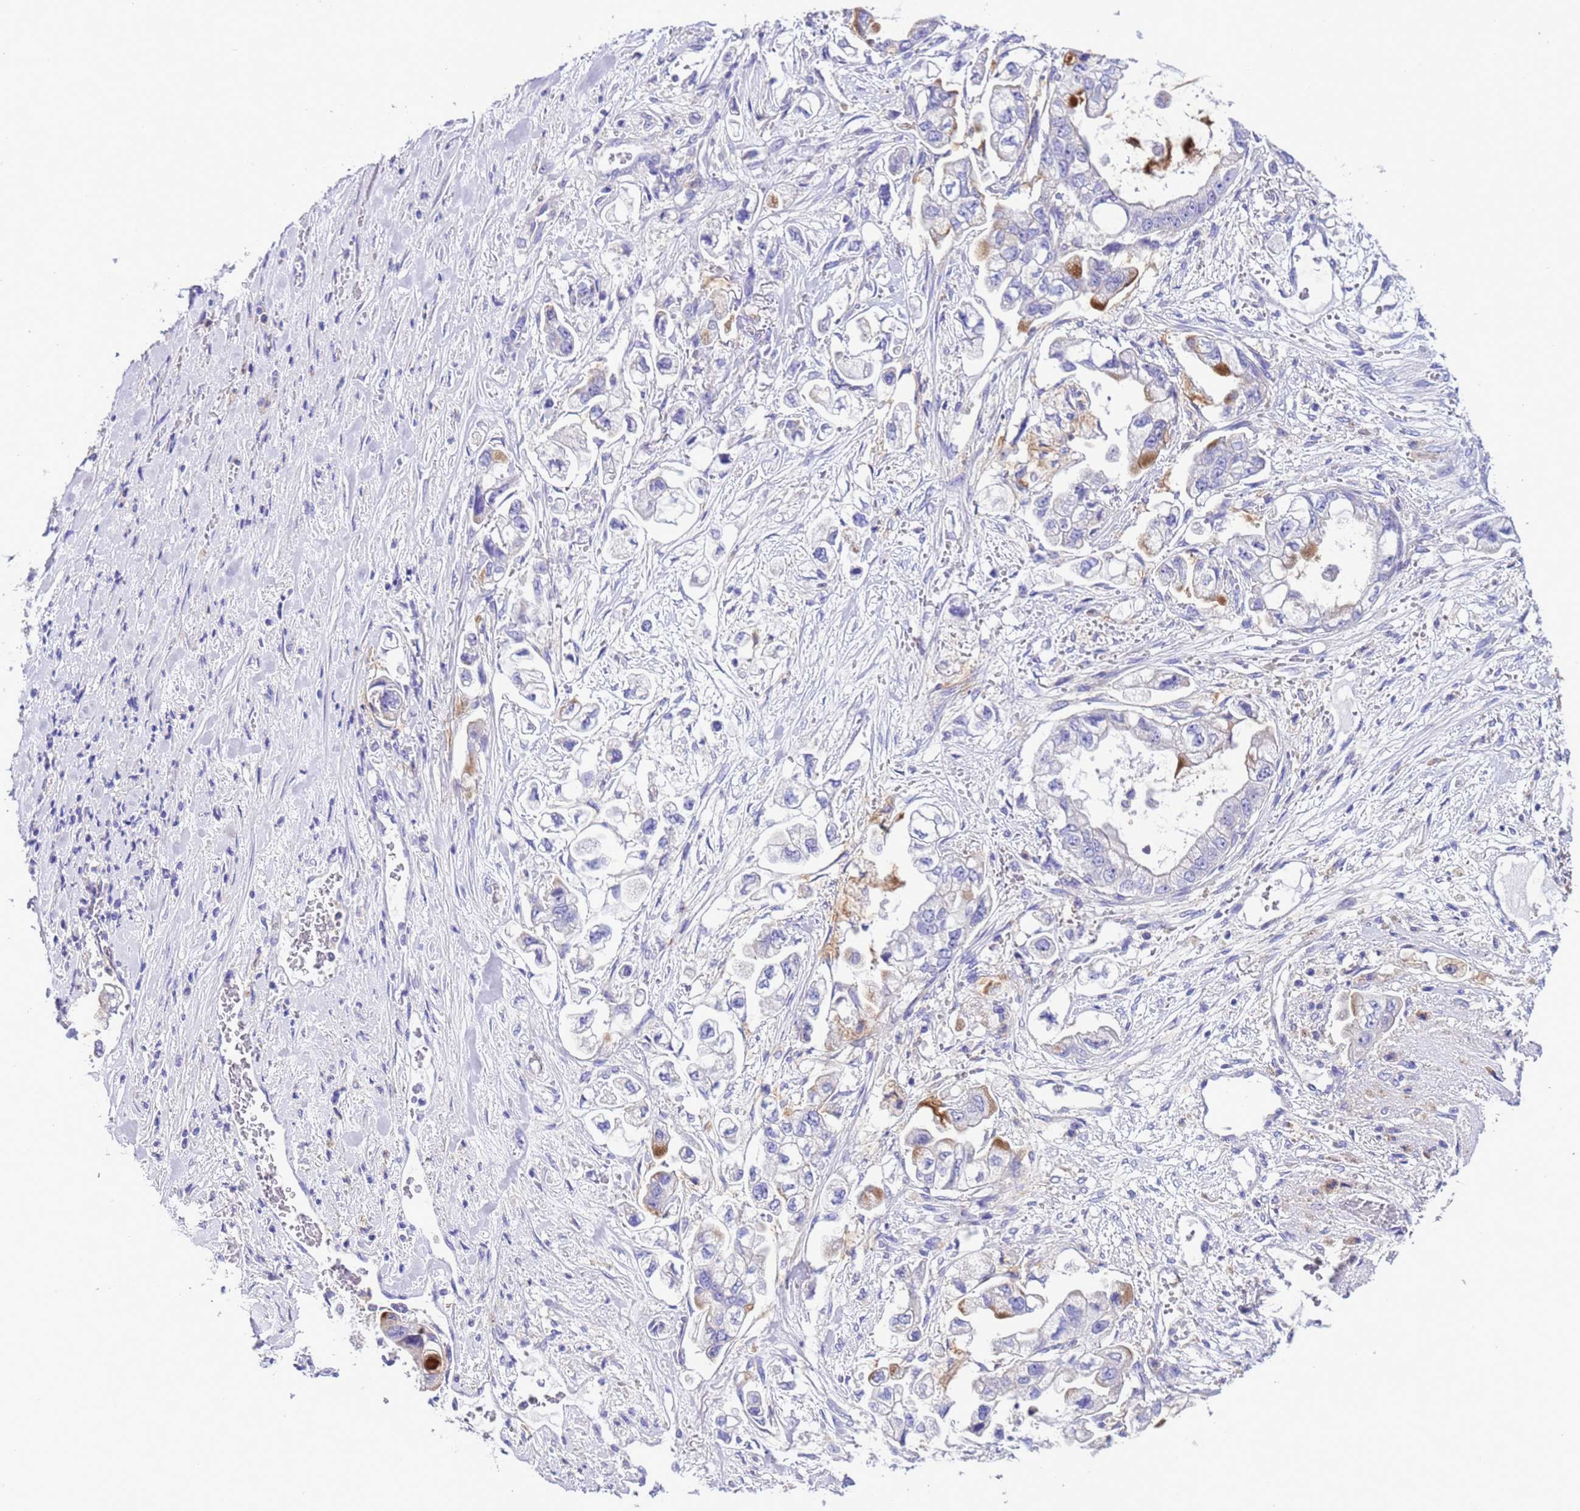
{"staining": {"intensity": "moderate", "quantity": "<25%", "location": "cytoplasmic/membranous"}, "tissue": "stomach cancer", "cell_type": "Tumor cells", "image_type": "cancer", "snomed": [{"axis": "morphology", "description": "Adenocarcinoma, NOS"}, {"axis": "topography", "description": "Stomach"}], "caption": "There is low levels of moderate cytoplasmic/membranous staining in tumor cells of stomach adenocarcinoma, as demonstrated by immunohistochemical staining (brown color).", "gene": "KICS2", "patient": {"sex": "male", "age": 62}}